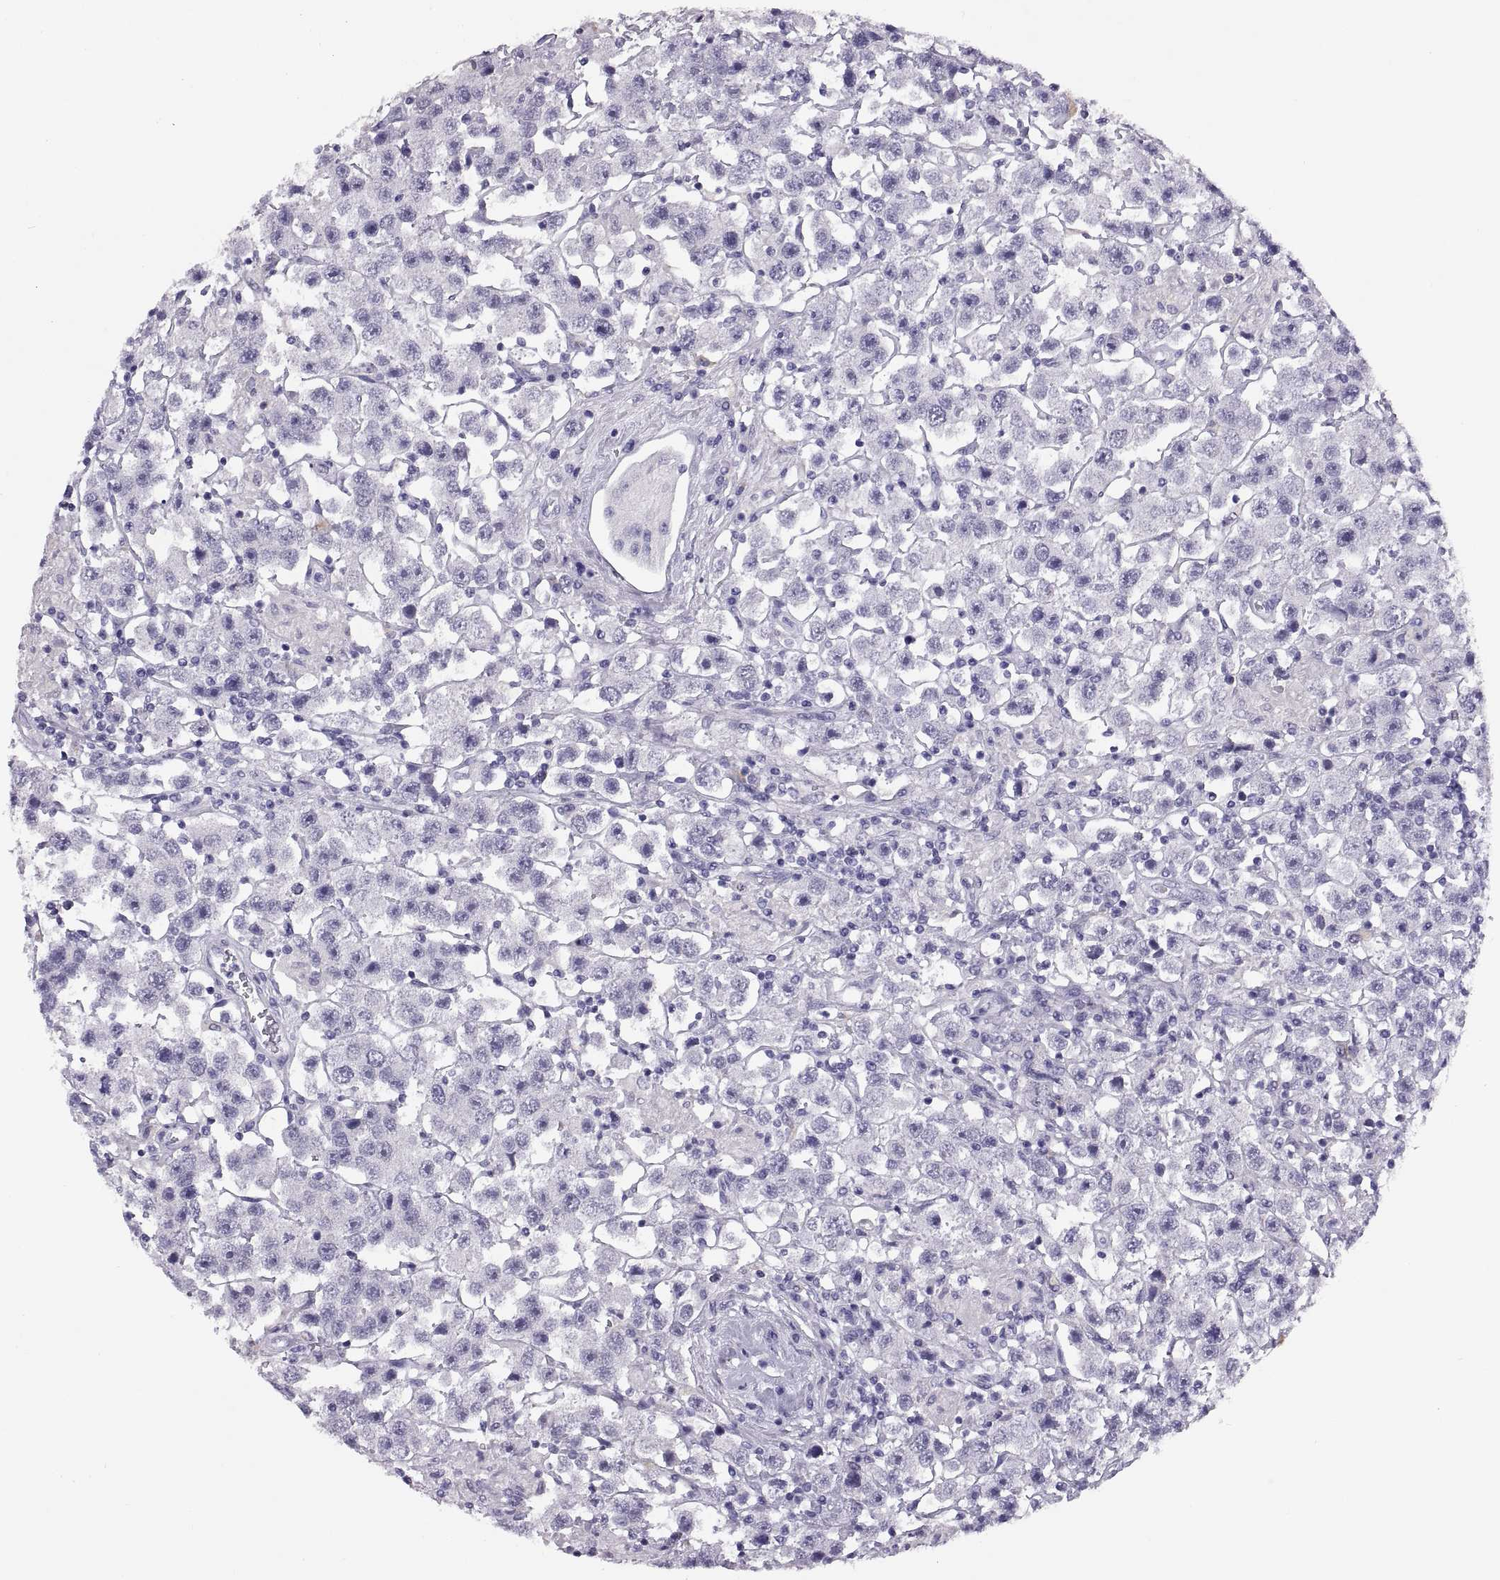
{"staining": {"intensity": "negative", "quantity": "none", "location": "none"}, "tissue": "testis cancer", "cell_type": "Tumor cells", "image_type": "cancer", "snomed": [{"axis": "morphology", "description": "Seminoma, NOS"}, {"axis": "topography", "description": "Testis"}], "caption": "Protein analysis of seminoma (testis) exhibits no significant positivity in tumor cells. Brightfield microscopy of IHC stained with DAB (brown) and hematoxylin (blue), captured at high magnification.", "gene": "QRICH2", "patient": {"sex": "male", "age": 45}}